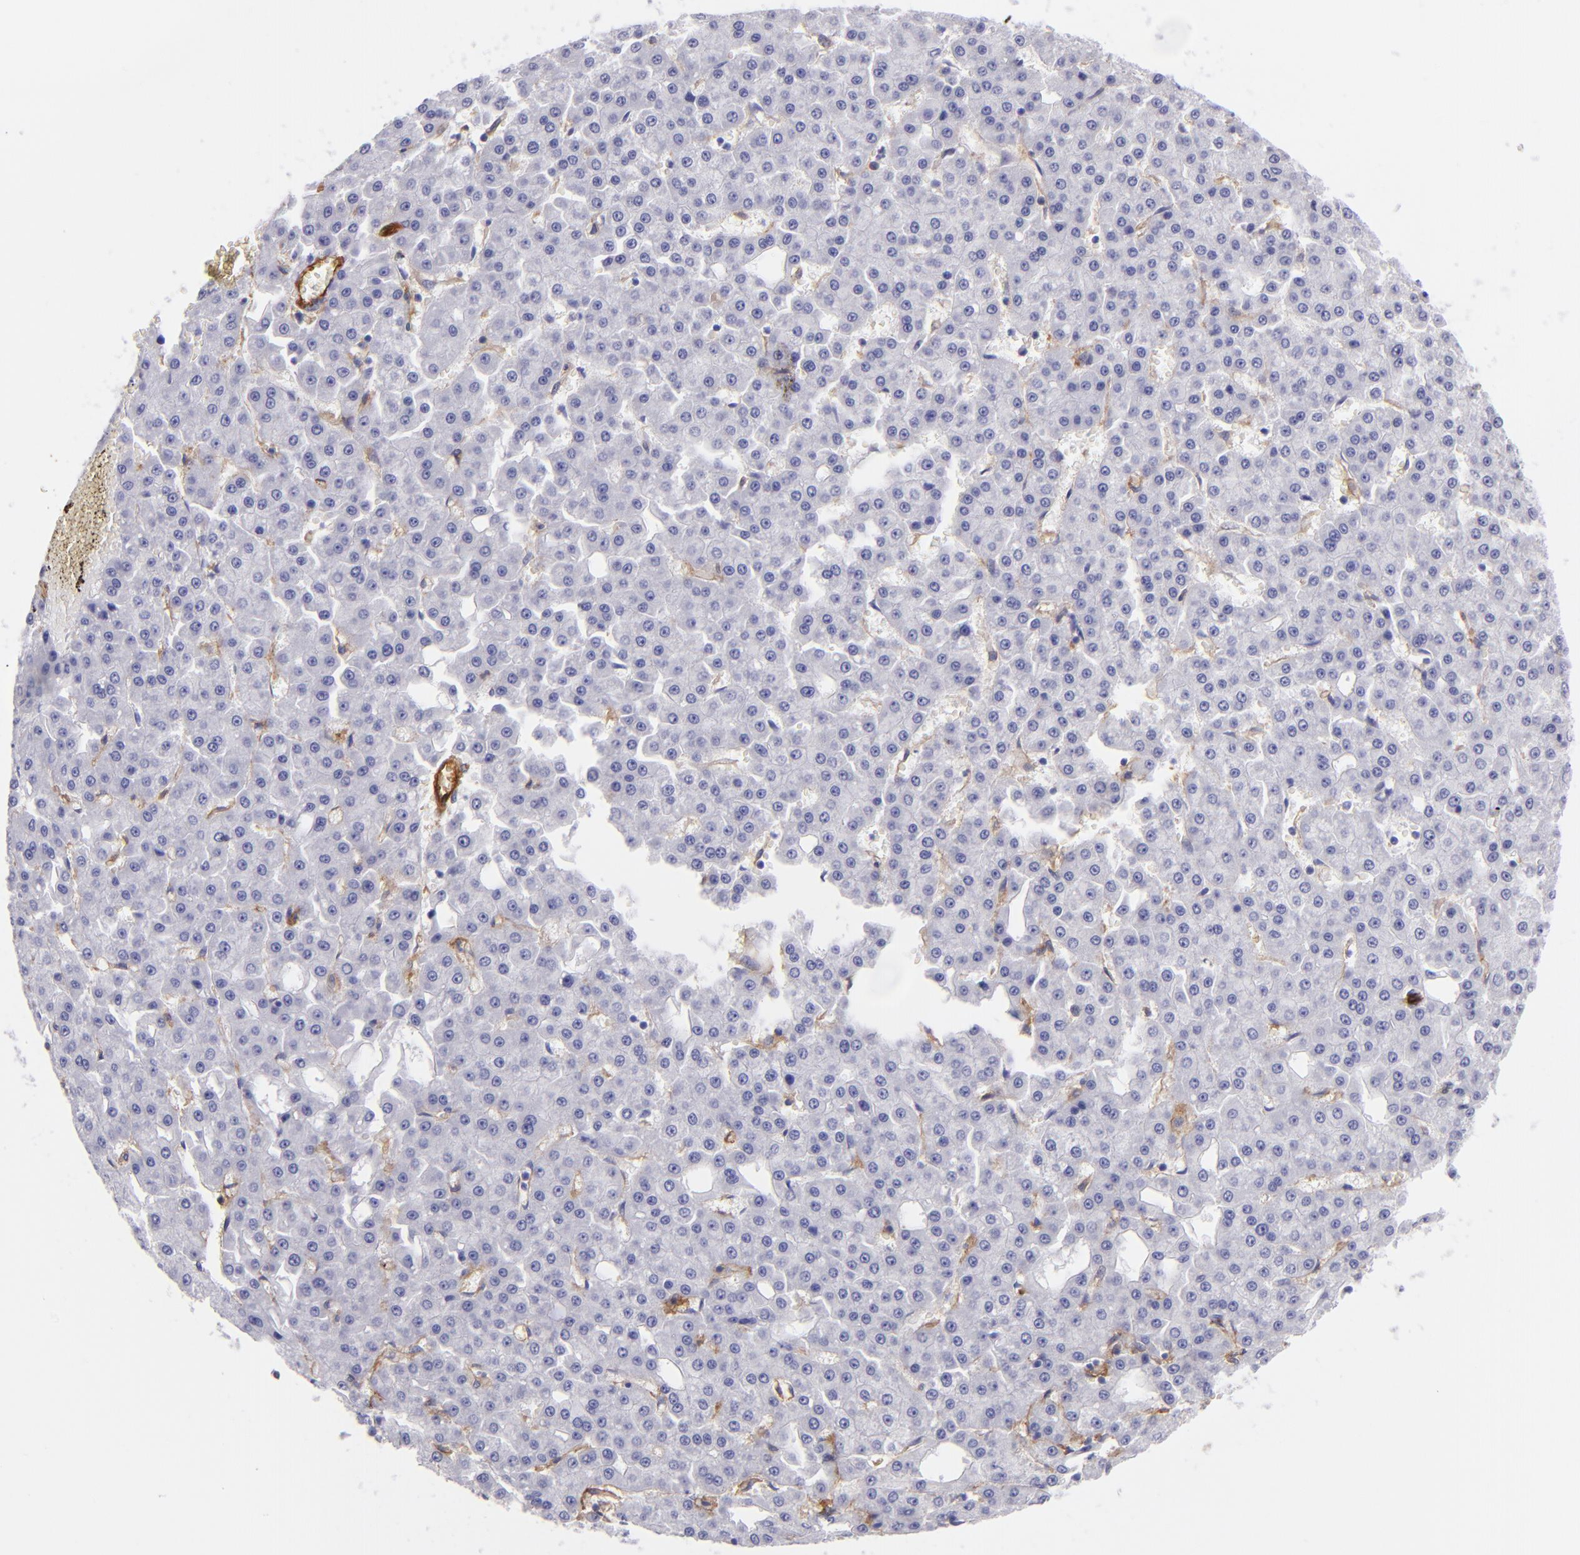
{"staining": {"intensity": "negative", "quantity": "none", "location": "none"}, "tissue": "liver cancer", "cell_type": "Tumor cells", "image_type": "cancer", "snomed": [{"axis": "morphology", "description": "Carcinoma, Hepatocellular, NOS"}, {"axis": "topography", "description": "Liver"}], "caption": "This image is of liver cancer stained with IHC to label a protein in brown with the nuclei are counter-stained blue. There is no positivity in tumor cells. Nuclei are stained in blue.", "gene": "ENTPD1", "patient": {"sex": "male", "age": 47}}